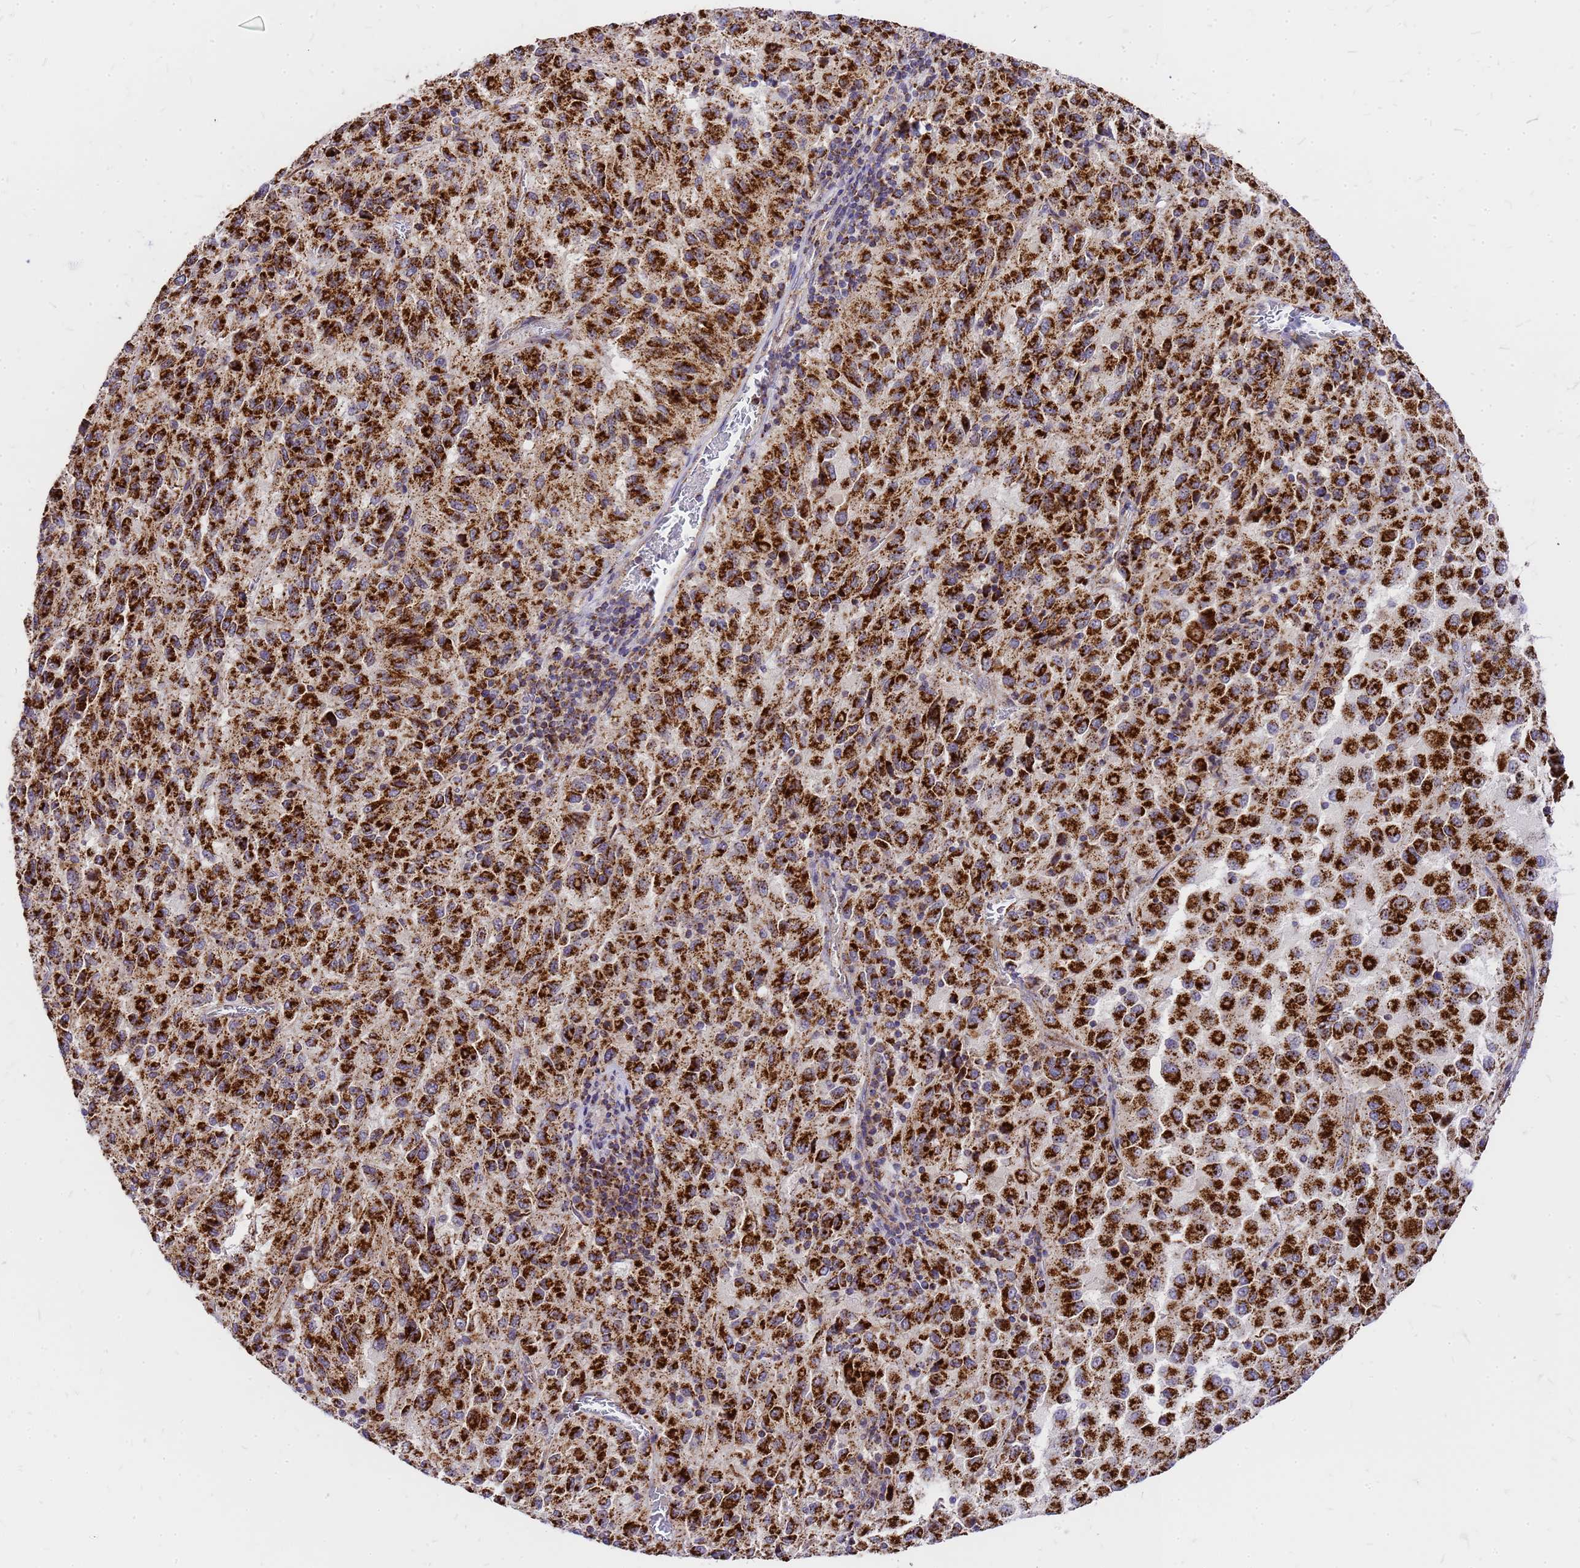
{"staining": {"intensity": "strong", "quantity": ">75%", "location": "cytoplasmic/membranous"}, "tissue": "melanoma", "cell_type": "Tumor cells", "image_type": "cancer", "snomed": [{"axis": "morphology", "description": "Malignant melanoma, Metastatic site"}, {"axis": "topography", "description": "Lung"}], "caption": "Malignant melanoma (metastatic site) tissue shows strong cytoplasmic/membranous staining in about >75% of tumor cells, visualized by immunohistochemistry. The protein of interest is shown in brown color, while the nuclei are stained blue.", "gene": "MRPS26", "patient": {"sex": "male", "age": 64}}